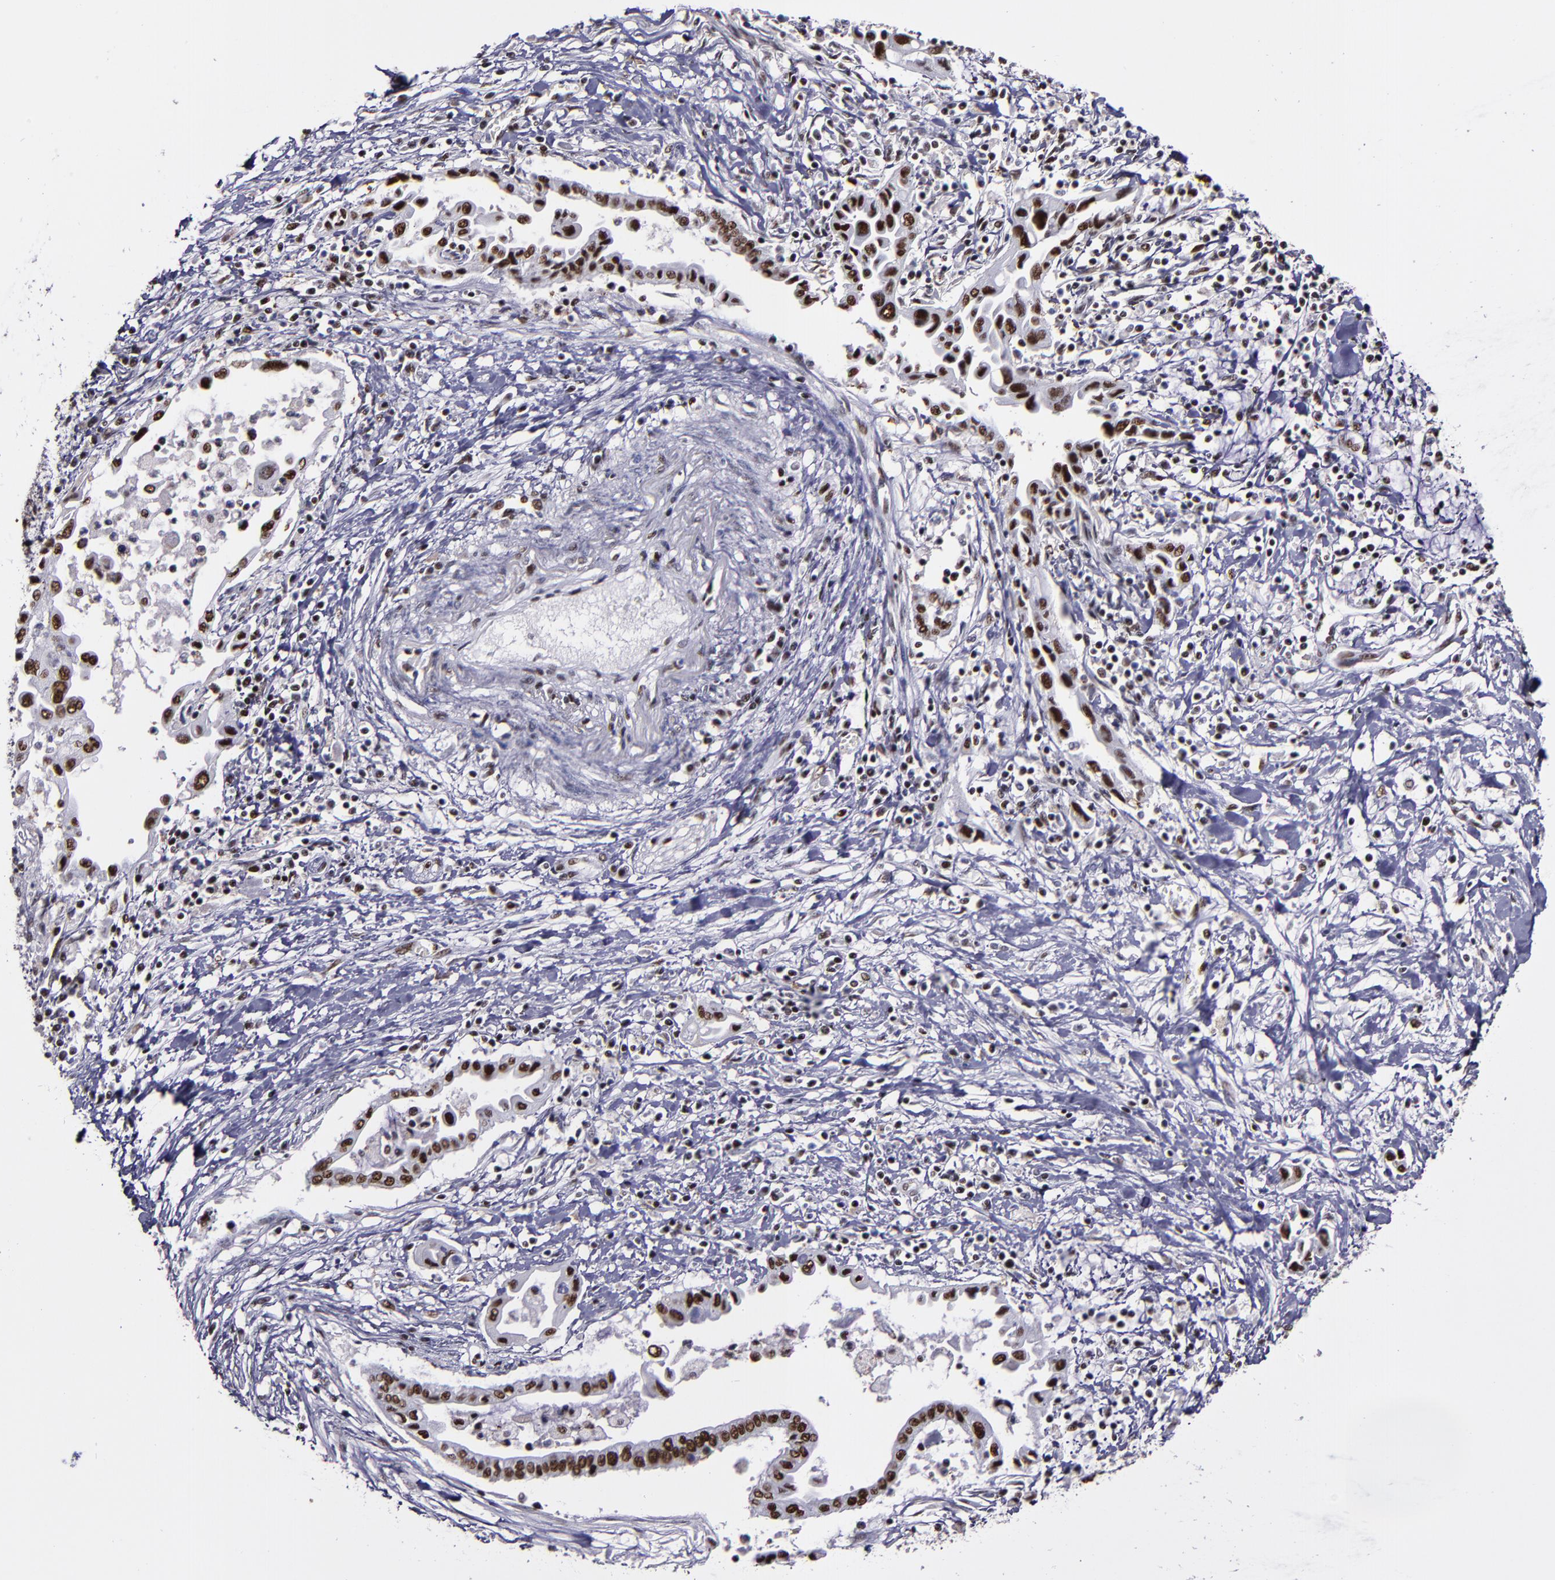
{"staining": {"intensity": "moderate", "quantity": ">75%", "location": "nuclear"}, "tissue": "pancreatic cancer", "cell_type": "Tumor cells", "image_type": "cancer", "snomed": [{"axis": "morphology", "description": "Adenocarcinoma, NOS"}, {"axis": "topography", "description": "Pancreas"}], "caption": "Approximately >75% of tumor cells in human adenocarcinoma (pancreatic) reveal moderate nuclear protein positivity as visualized by brown immunohistochemical staining.", "gene": "PPP4R3A", "patient": {"sex": "female", "age": 57}}